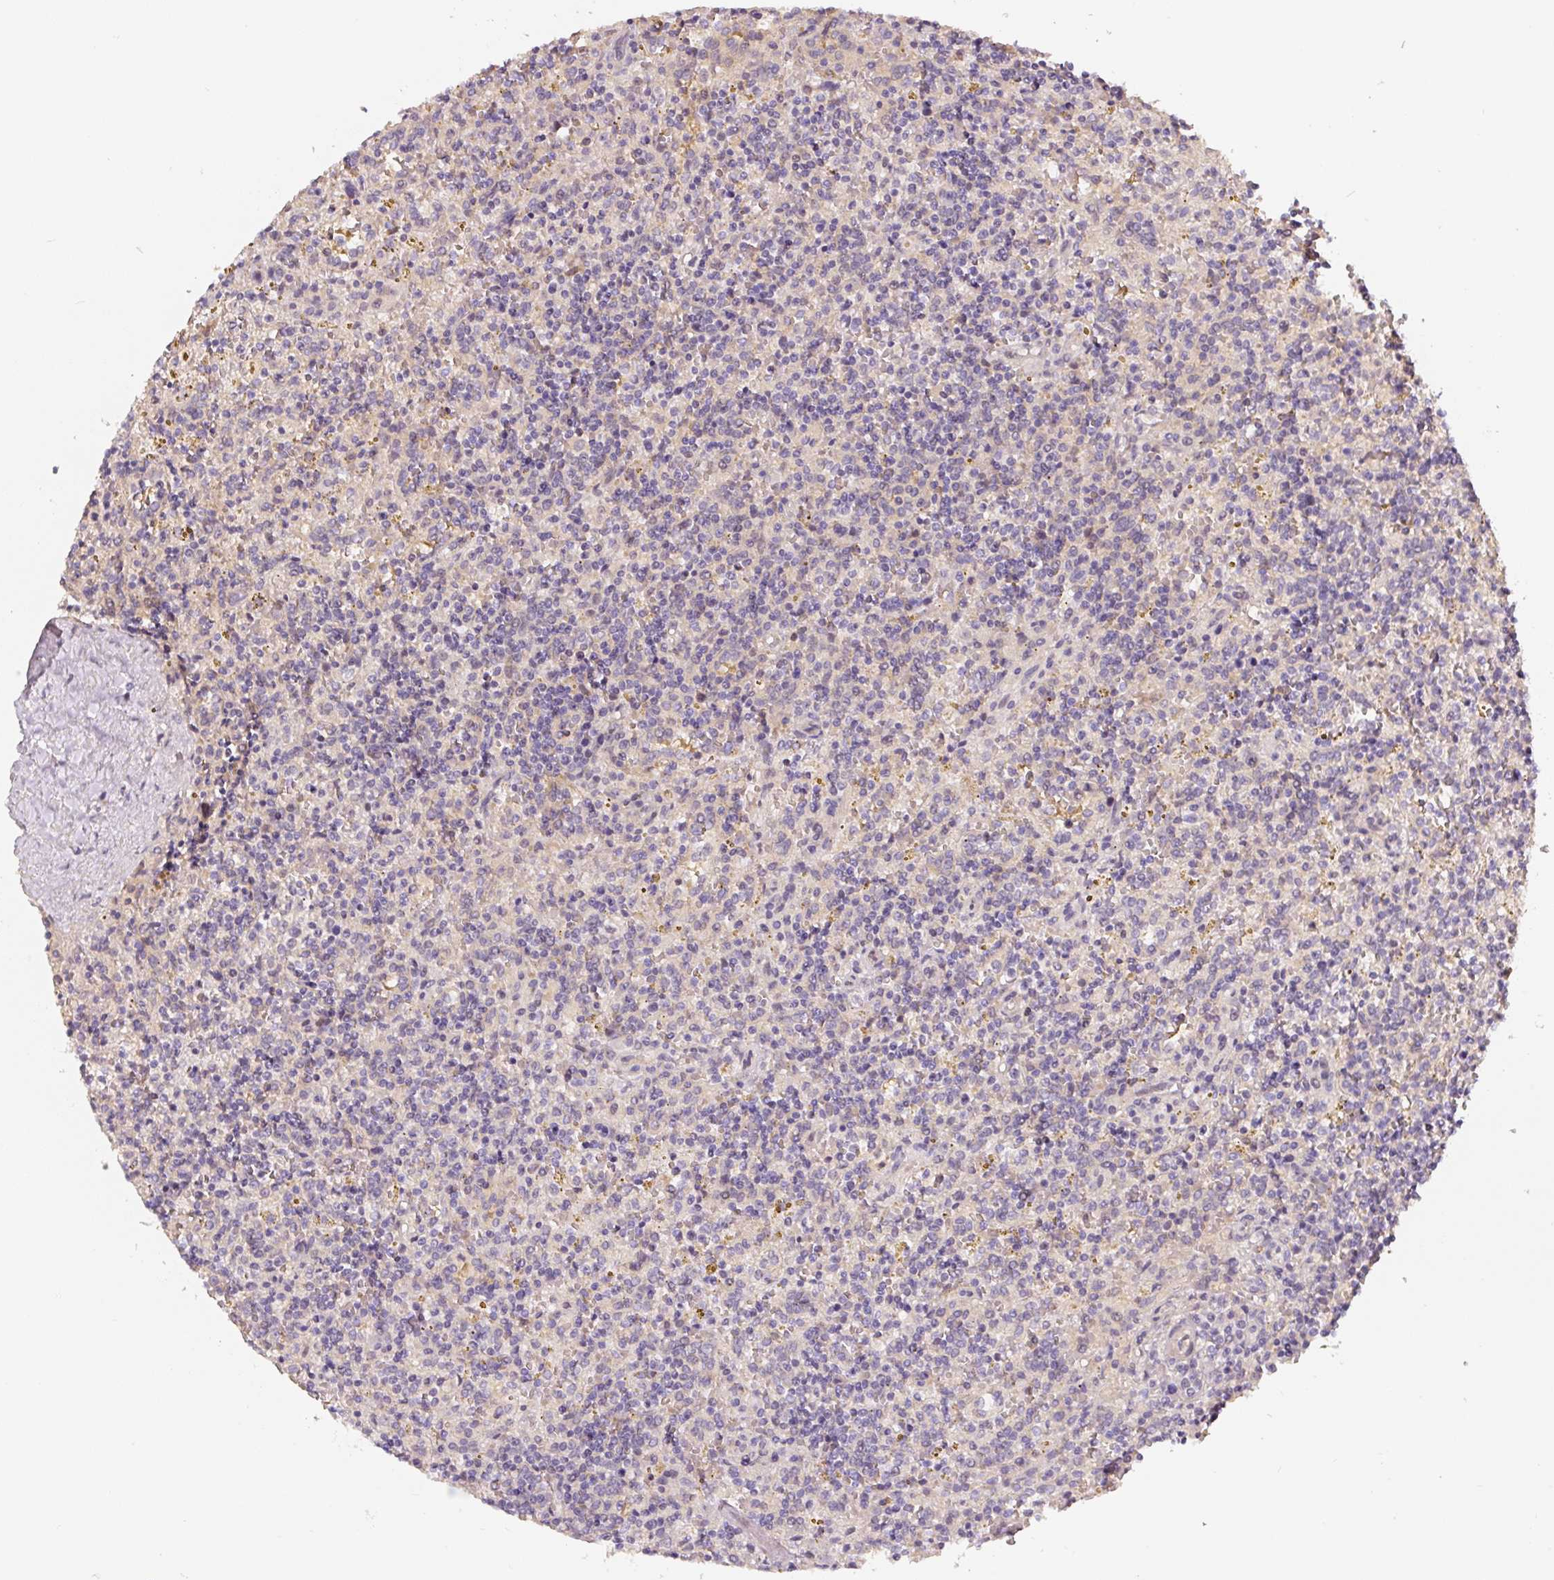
{"staining": {"intensity": "negative", "quantity": "none", "location": "none"}, "tissue": "lymphoma", "cell_type": "Tumor cells", "image_type": "cancer", "snomed": [{"axis": "morphology", "description": "Malignant lymphoma, non-Hodgkin's type, Low grade"}, {"axis": "topography", "description": "Spleen"}], "caption": "An immunohistochemistry (IHC) micrograph of low-grade malignant lymphoma, non-Hodgkin's type is shown. There is no staining in tumor cells of low-grade malignant lymphoma, non-Hodgkin's type. (DAB (3,3'-diaminobenzidine) IHC with hematoxylin counter stain).", "gene": "PWWP3B", "patient": {"sex": "male", "age": 67}}